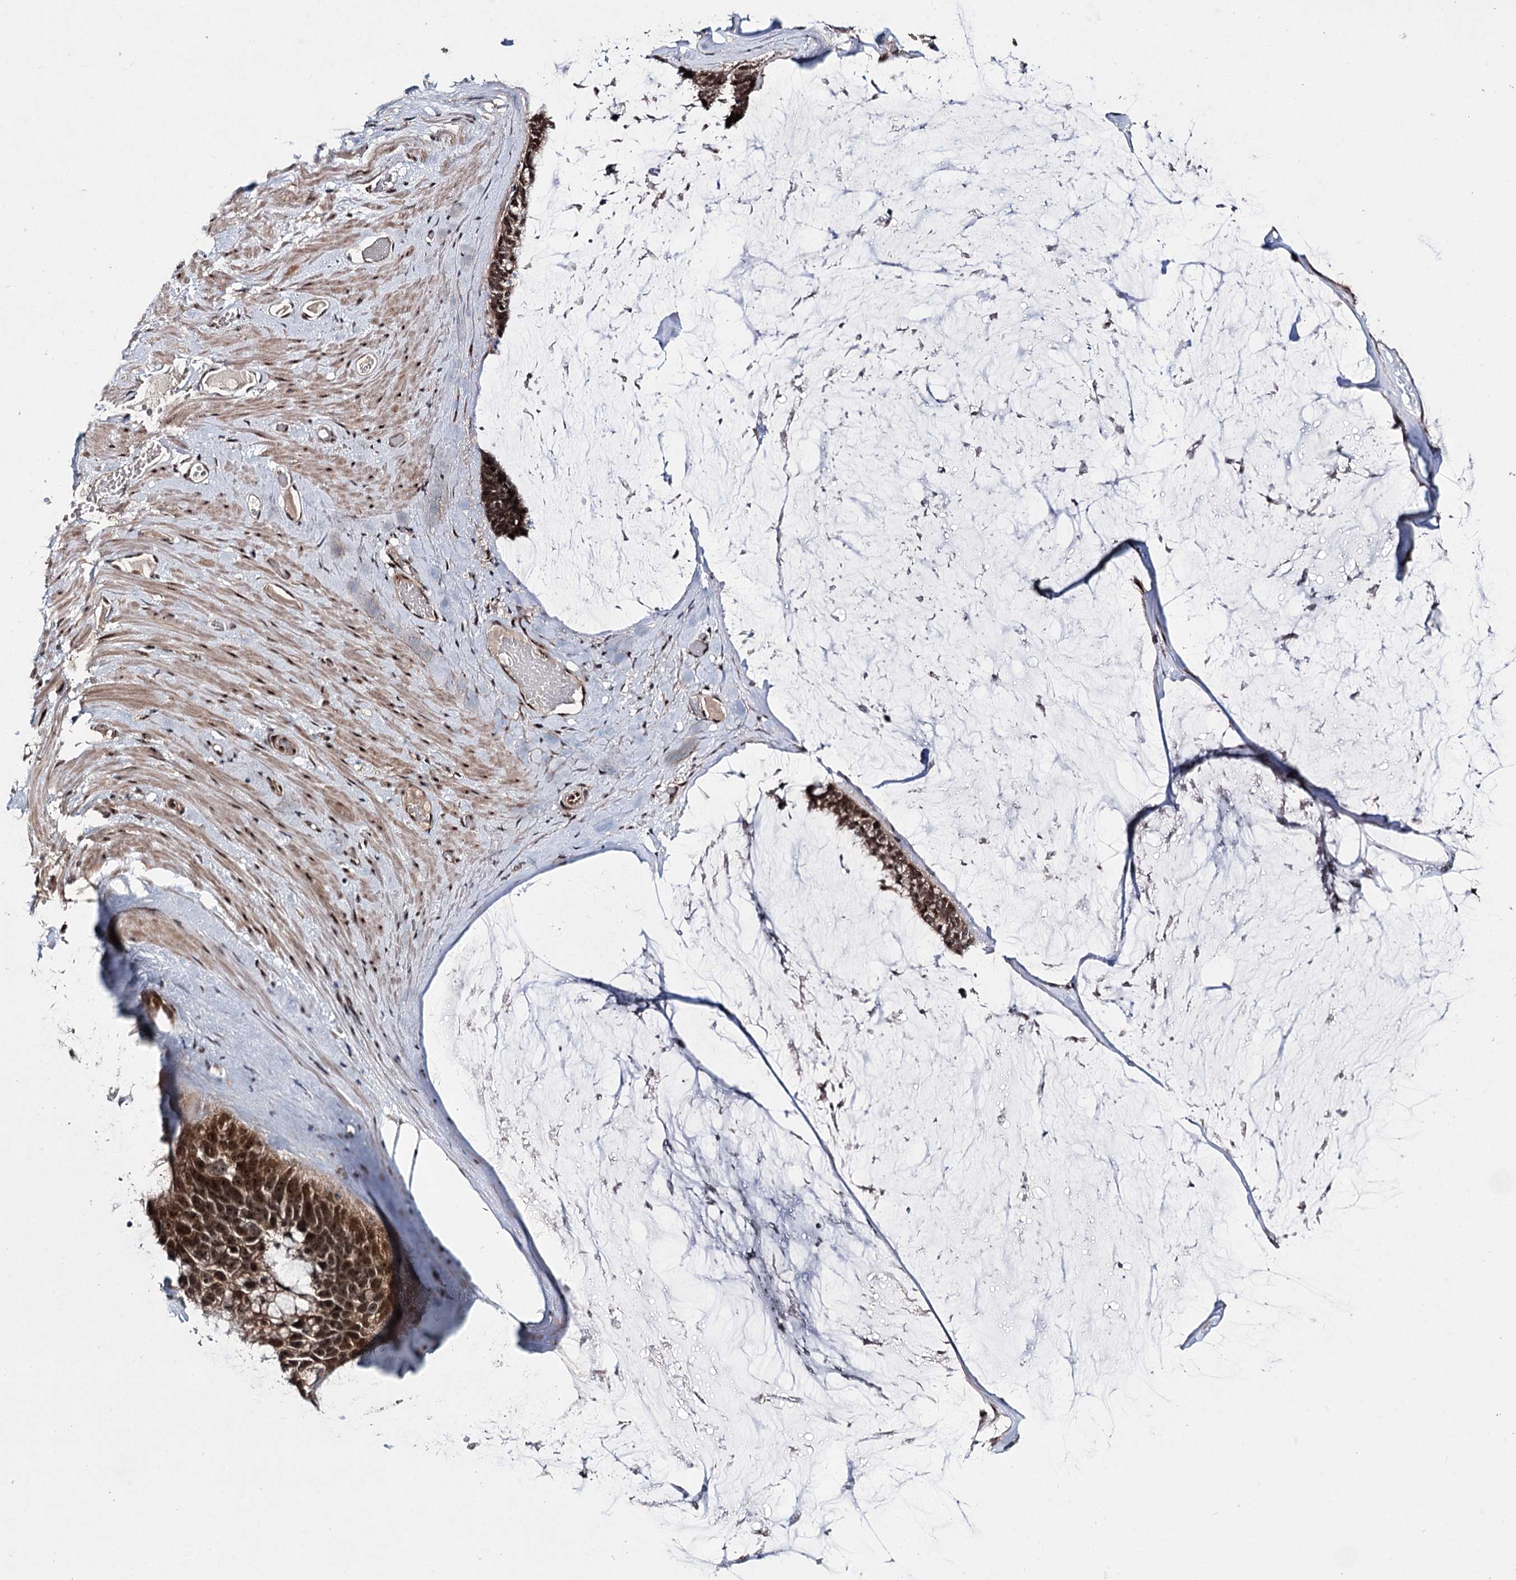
{"staining": {"intensity": "strong", "quantity": ">75%", "location": "cytoplasmic/membranous,nuclear"}, "tissue": "ovarian cancer", "cell_type": "Tumor cells", "image_type": "cancer", "snomed": [{"axis": "morphology", "description": "Cystadenocarcinoma, mucinous, NOS"}, {"axis": "topography", "description": "Ovary"}], "caption": "Immunohistochemistry micrograph of neoplastic tissue: human mucinous cystadenocarcinoma (ovarian) stained using IHC exhibits high levels of strong protein expression localized specifically in the cytoplasmic/membranous and nuclear of tumor cells, appearing as a cytoplasmic/membranous and nuclear brown color.", "gene": "MKNK2", "patient": {"sex": "female", "age": 39}}